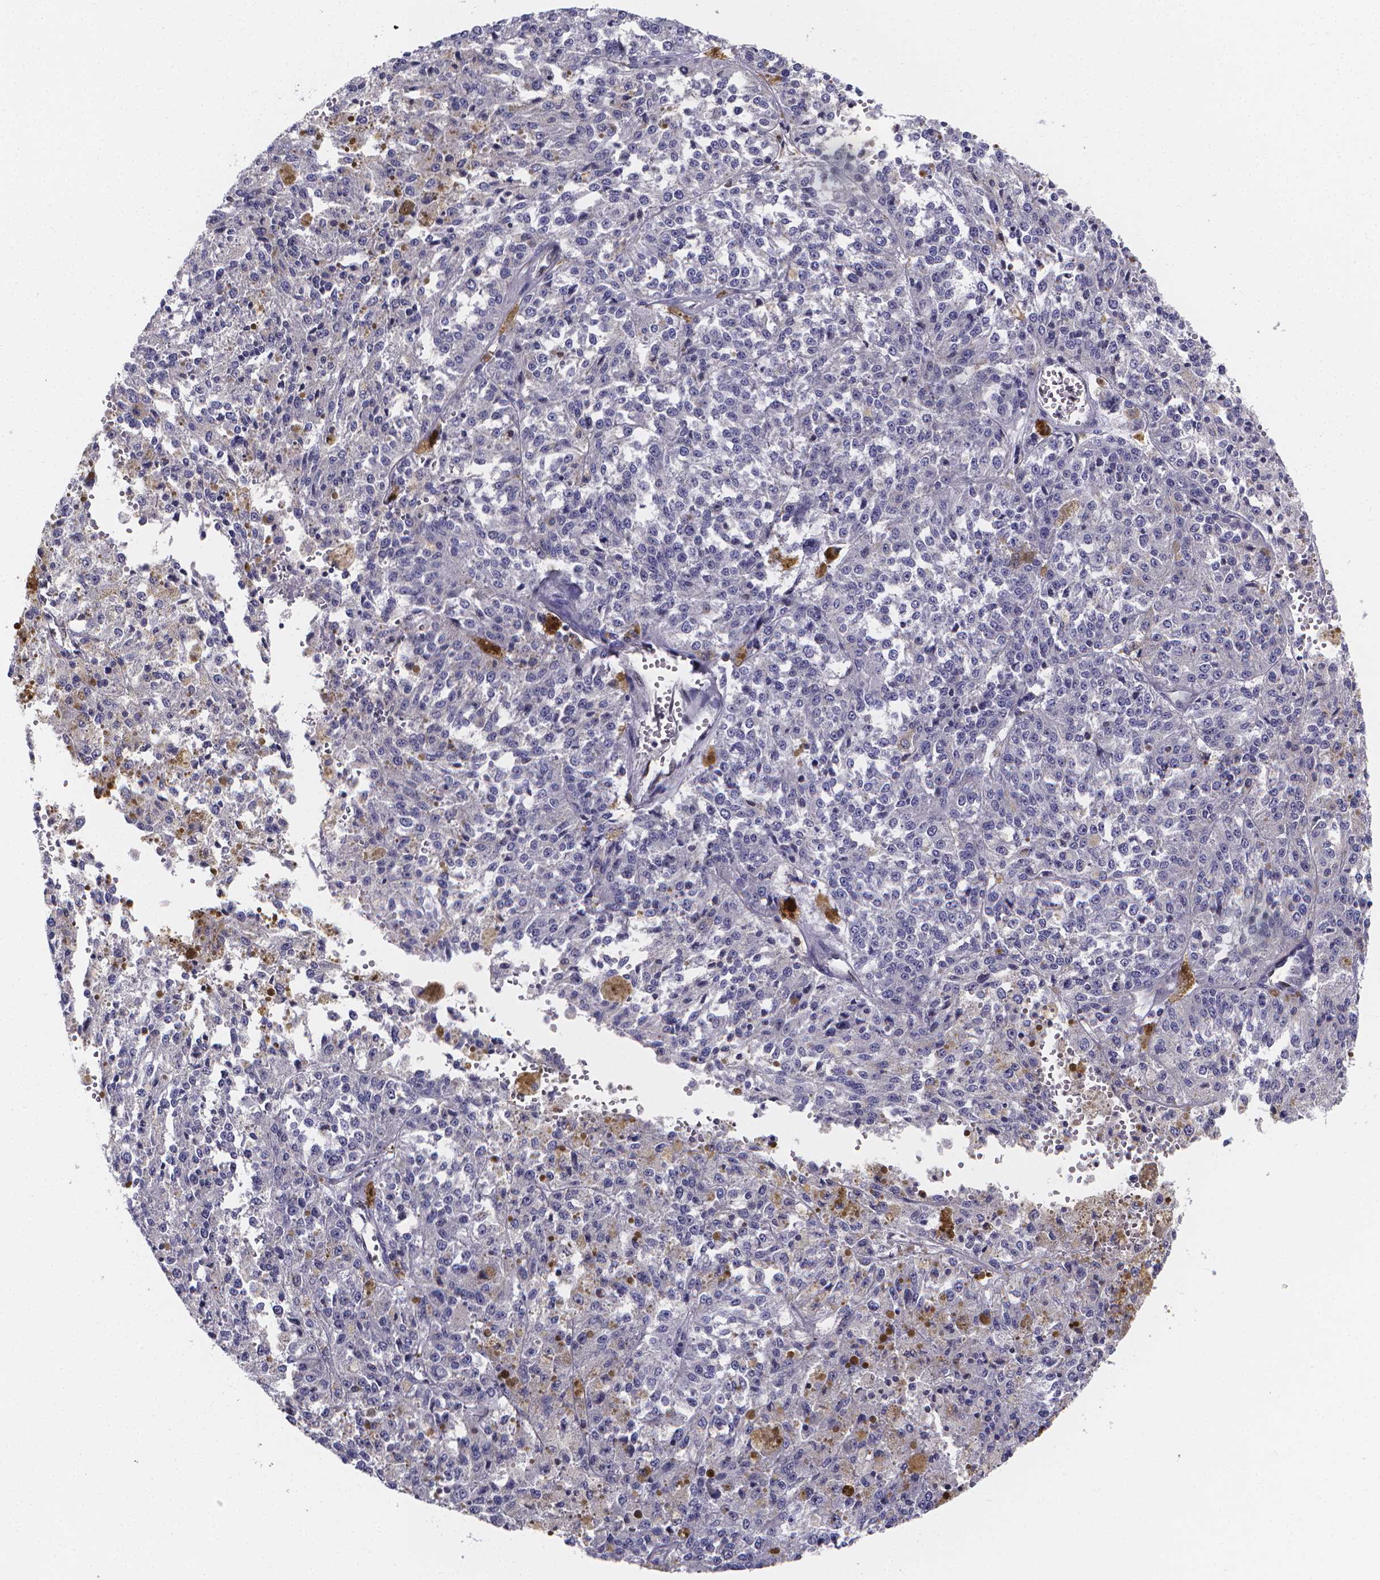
{"staining": {"intensity": "negative", "quantity": "none", "location": "none"}, "tissue": "melanoma", "cell_type": "Tumor cells", "image_type": "cancer", "snomed": [{"axis": "morphology", "description": "Malignant melanoma, Metastatic site"}, {"axis": "topography", "description": "Lymph node"}], "caption": "An immunohistochemistry (IHC) image of melanoma is shown. There is no staining in tumor cells of melanoma.", "gene": "PAH", "patient": {"sex": "female", "age": 64}}